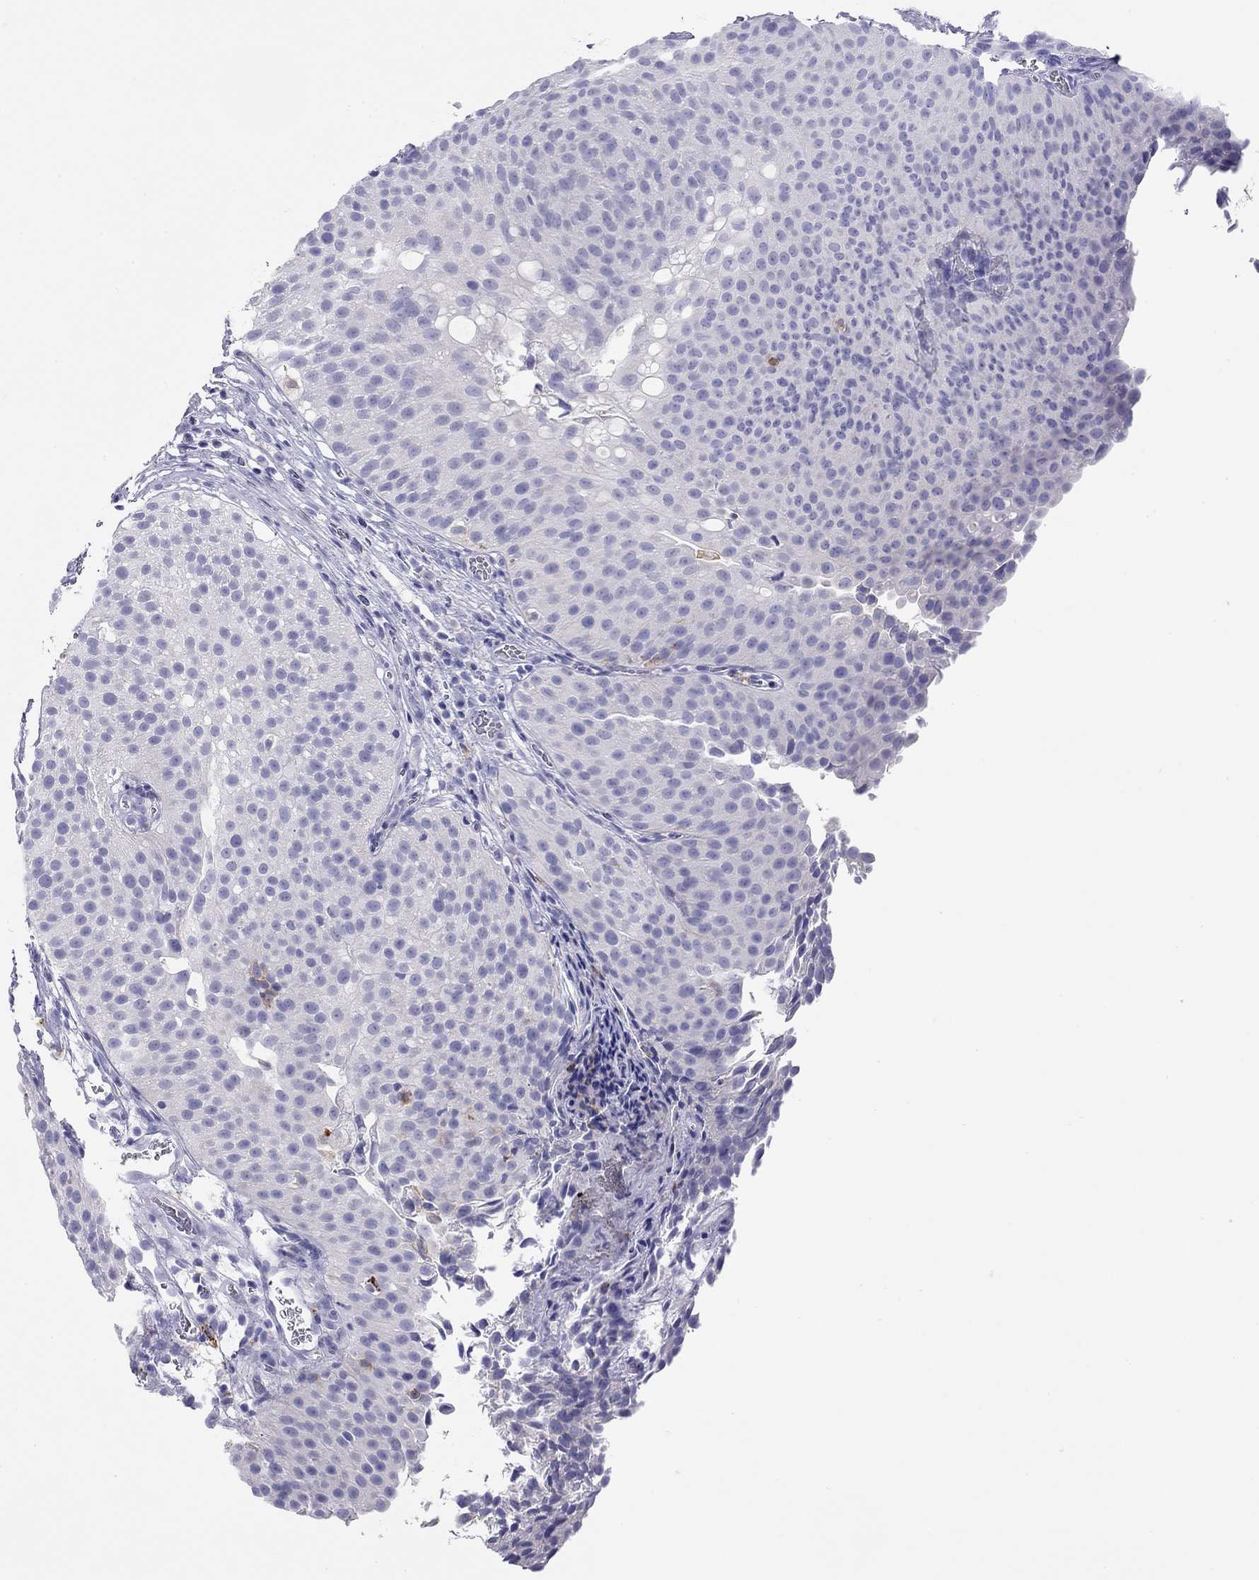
{"staining": {"intensity": "negative", "quantity": "none", "location": "none"}, "tissue": "urothelial cancer", "cell_type": "Tumor cells", "image_type": "cancer", "snomed": [{"axis": "morphology", "description": "Urothelial carcinoma, Low grade"}, {"axis": "topography", "description": "Urinary bladder"}], "caption": "IHC of urothelial carcinoma (low-grade) reveals no expression in tumor cells.", "gene": "HLA-DQB2", "patient": {"sex": "male", "age": 80}}